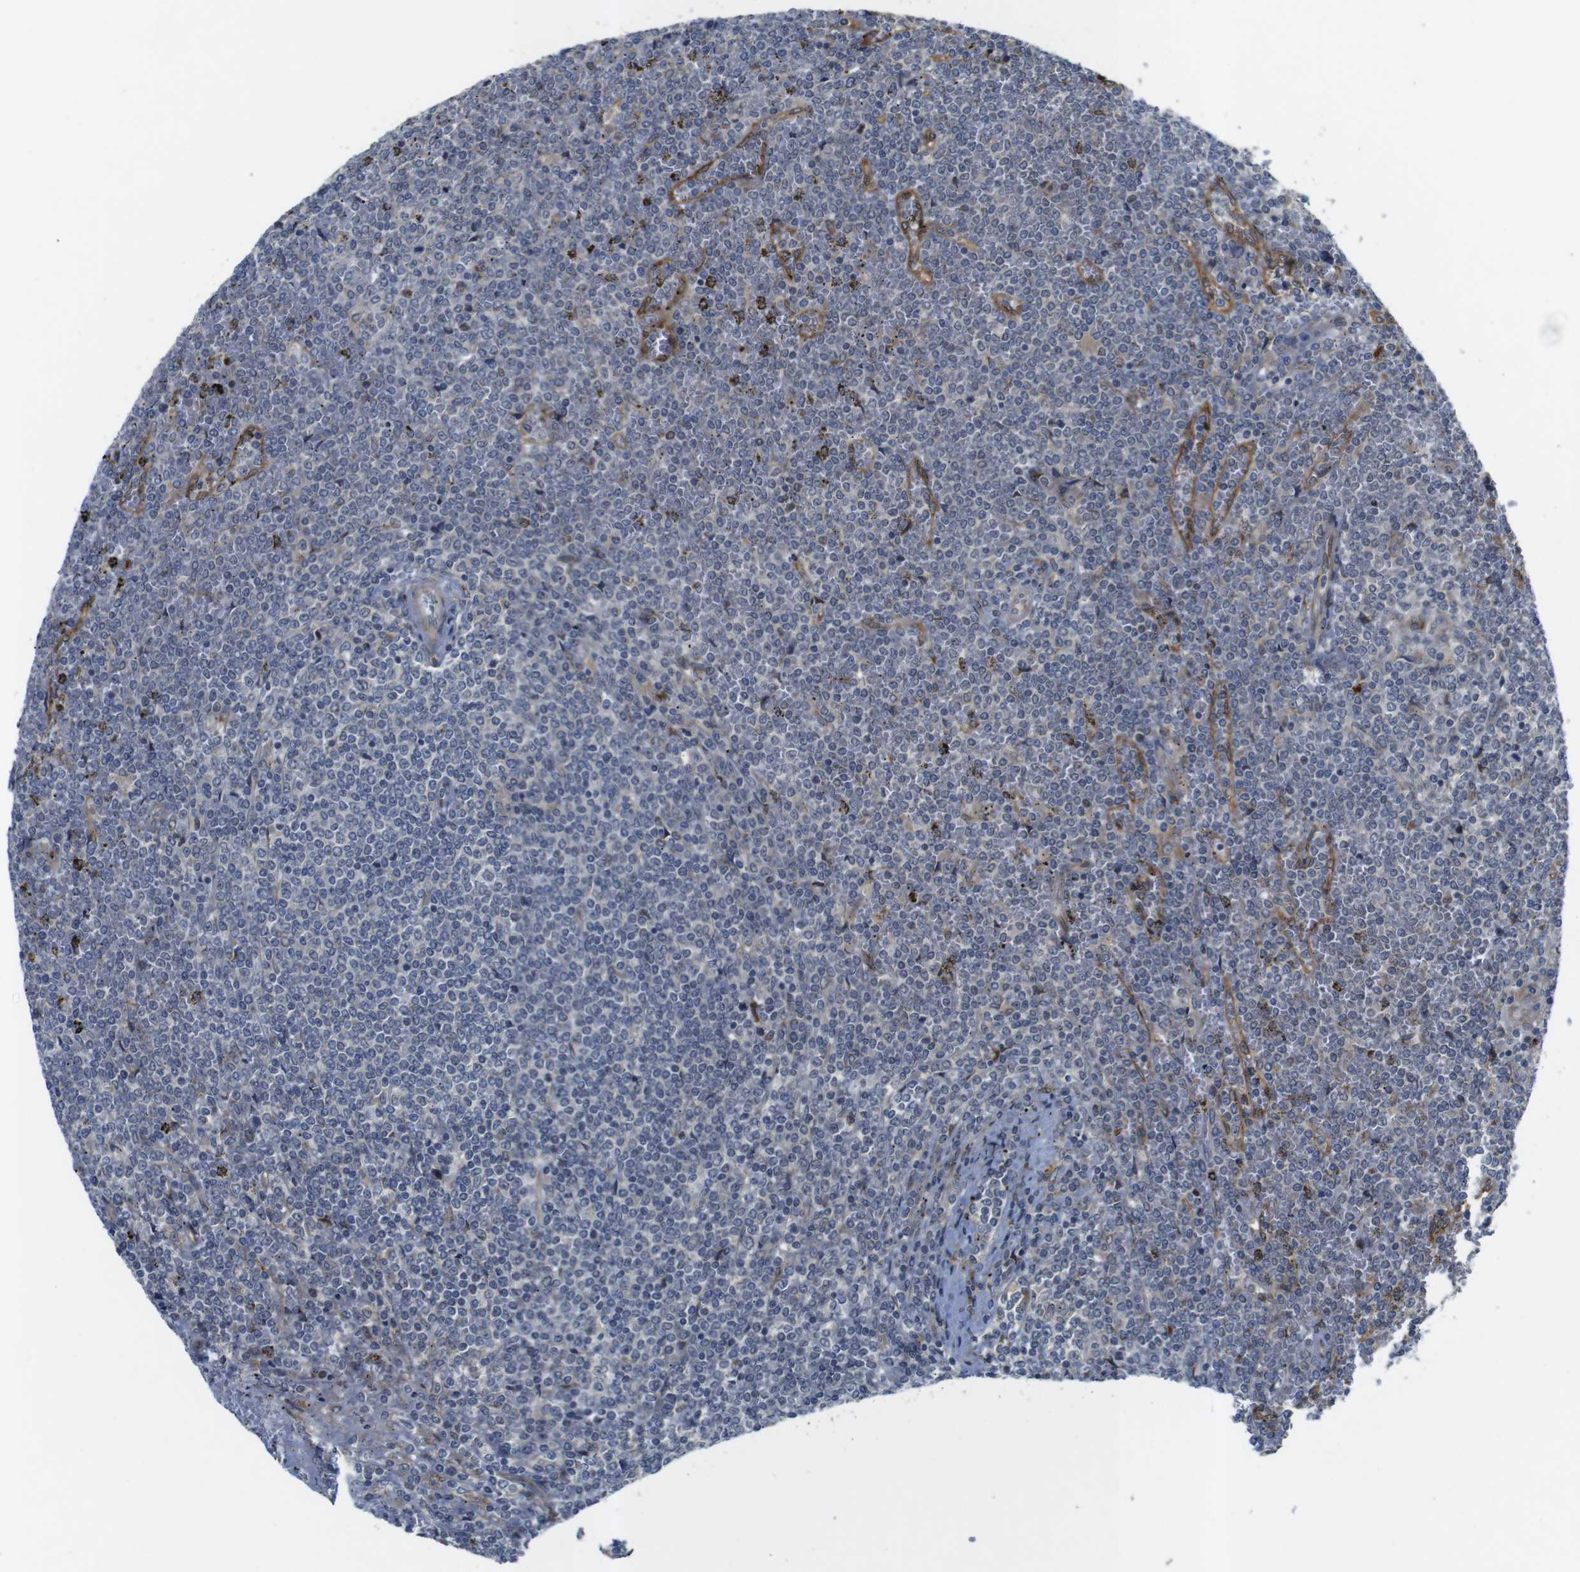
{"staining": {"intensity": "negative", "quantity": "none", "location": "none"}, "tissue": "lymphoma", "cell_type": "Tumor cells", "image_type": "cancer", "snomed": [{"axis": "morphology", "description": "Malignant lymphoma, non-Hodgkin's type, Low grade"}, {"axis": "topography", "description": "Spleen"}], "caption": "Malignant lymphoma, non-Hodgkin's type (low-grade) stained for a protein using immunohistochemistry (IHC) exhibits no staining tumor cells.", "gene": "P3H2", "patient": {"sex": "female", "age": 19}}